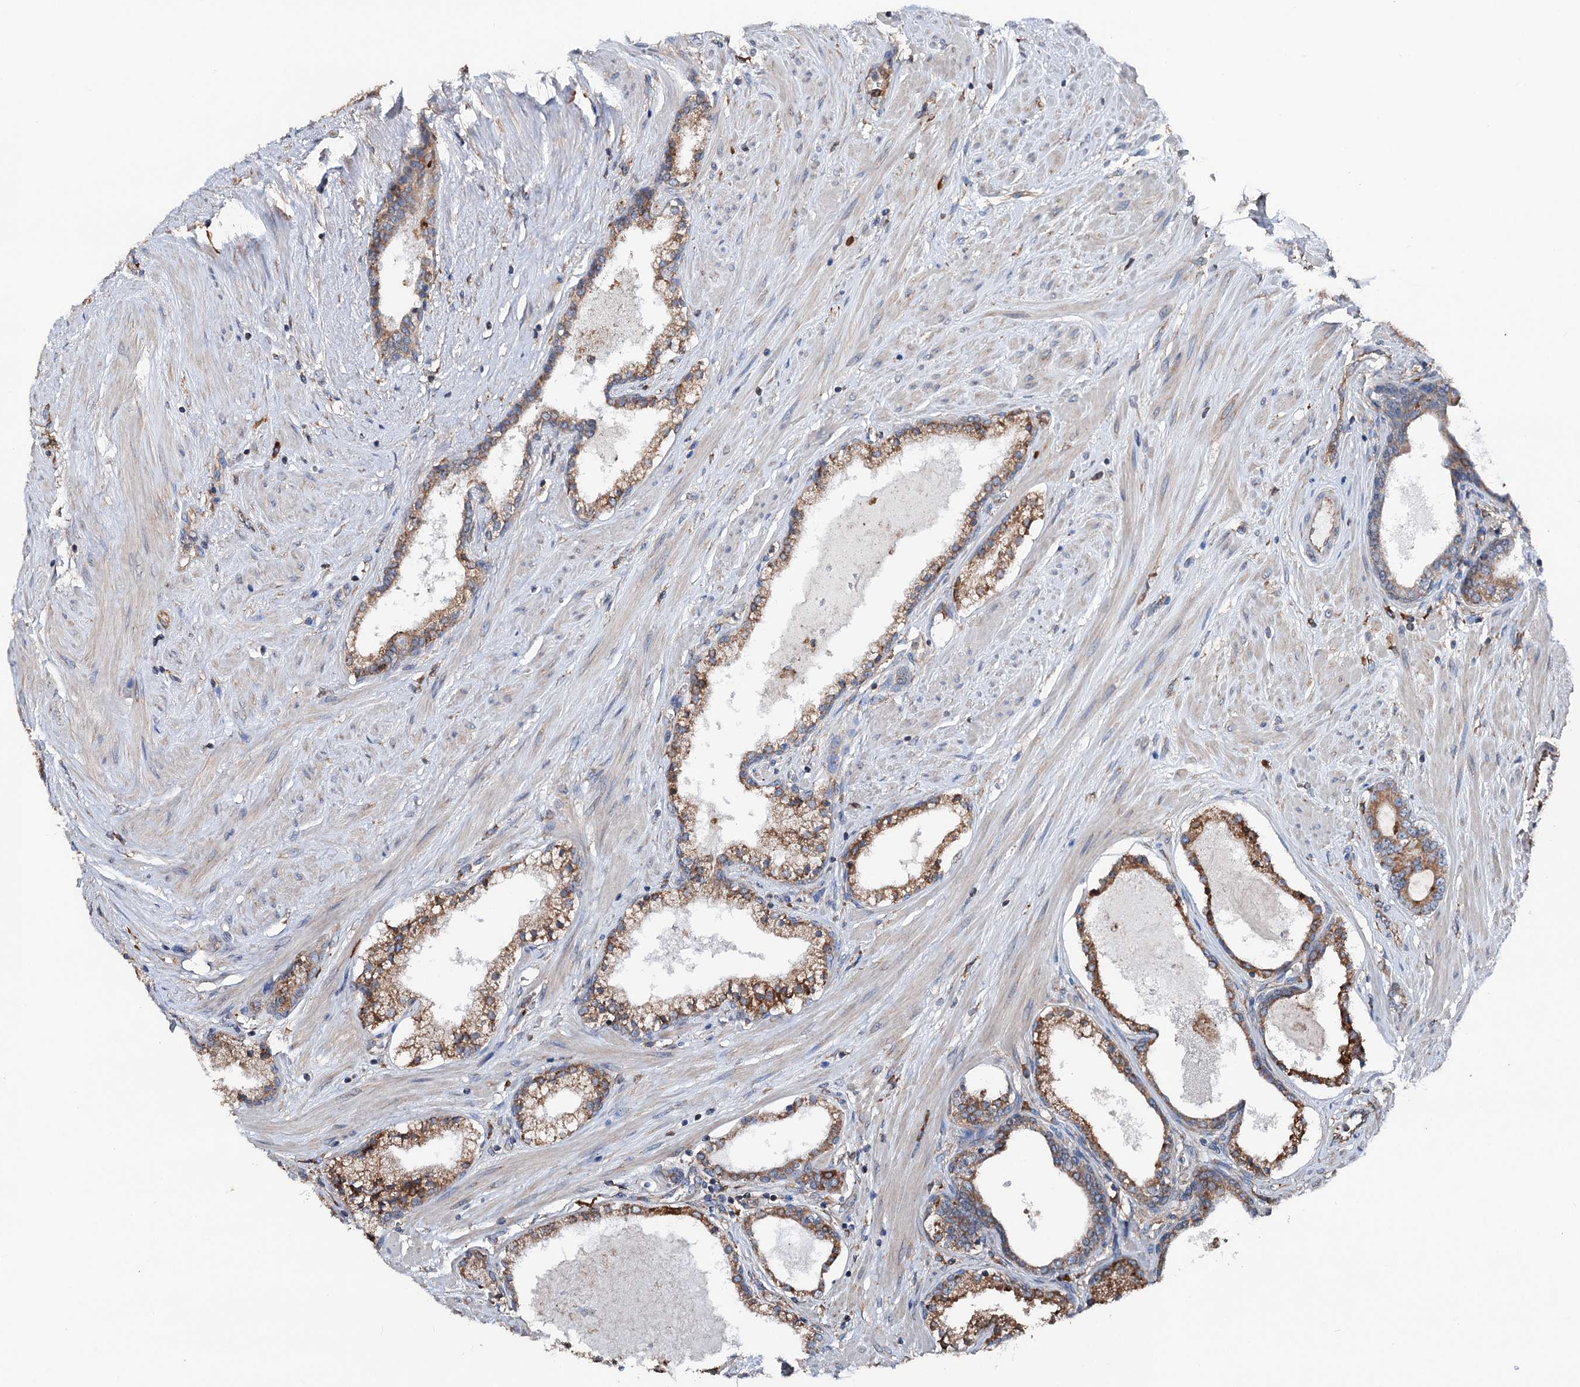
{"staining": {"intensity": "moderate", "quantity": ">75%", "location": "cytoplasmic/membranous"}, "tissue": "prostate cancer", "cell_type": "Tumor cells", "image_type": "cancer", "snomed": [{"axis": "morphology", "description": "Adenocarcinoma, High grade"}, {"axis": "topography", "description": "Prostate"}], "caption": "Adenocarcinoma (high-grade) (prostate) stained with a brown dye displays moderate cytoplasmic/membranous positive expression in approximately >75% of tumor cells.", "gene": "ERP29", "patient": {"sex": "male", "age": 58}}